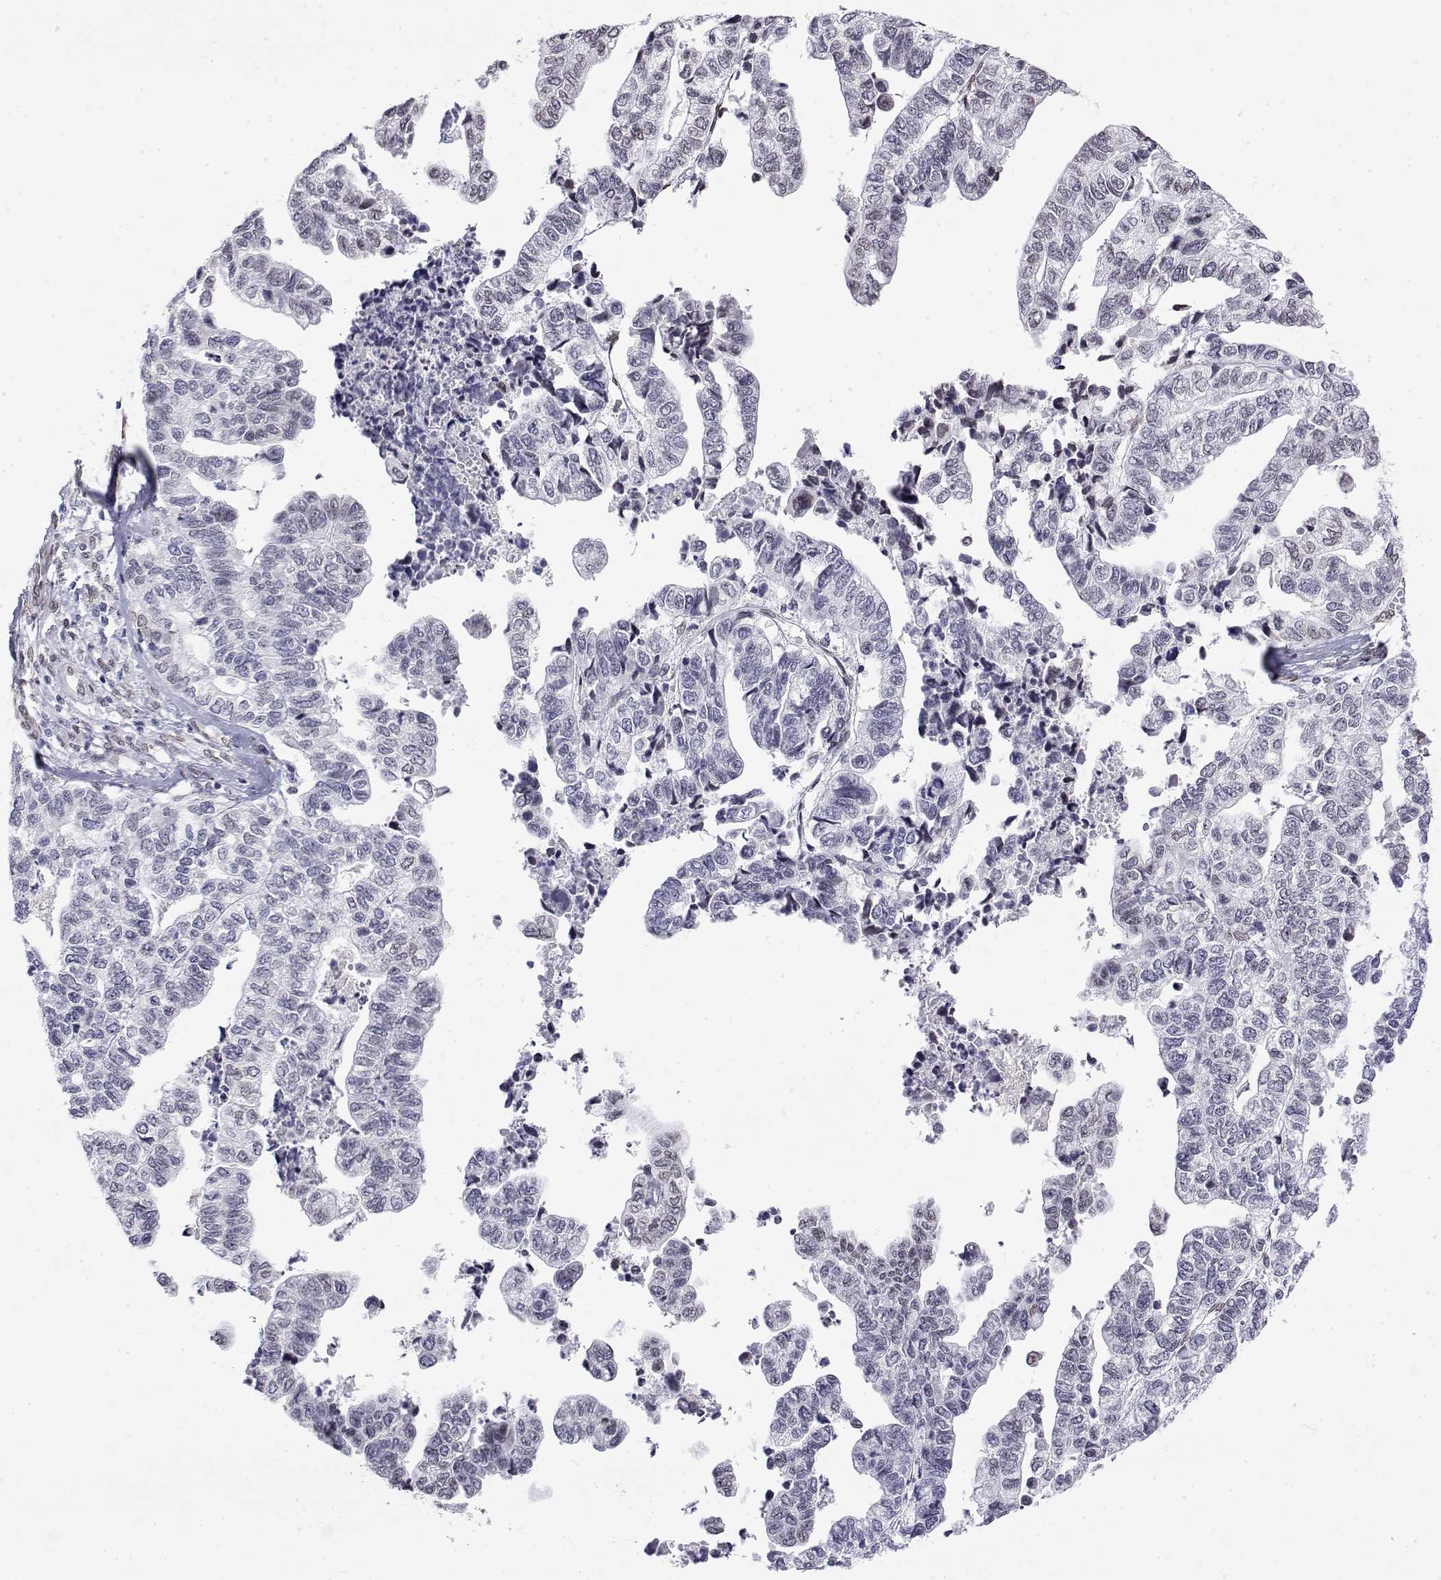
{"staining": {"intensity": "negative", "quantity": "none", "location": "none"}, "tissue": "stomach cancer", "cell_type": "Tumor cells", "image_type": "cancer", "snomed": [{"axis": "morphology", "description": "Adenocarcinoma, NOS"}, {"axis": "topography", "description": "Stomach, upper"}], "caption": "A high-resolution micrograph shows immunohistochemistry staining of stomach adenocarcinoma, which reveals no significant expression in tumor cells.", "gene": "ZNF532", "patient": {"sex": "female", "age": 67}}